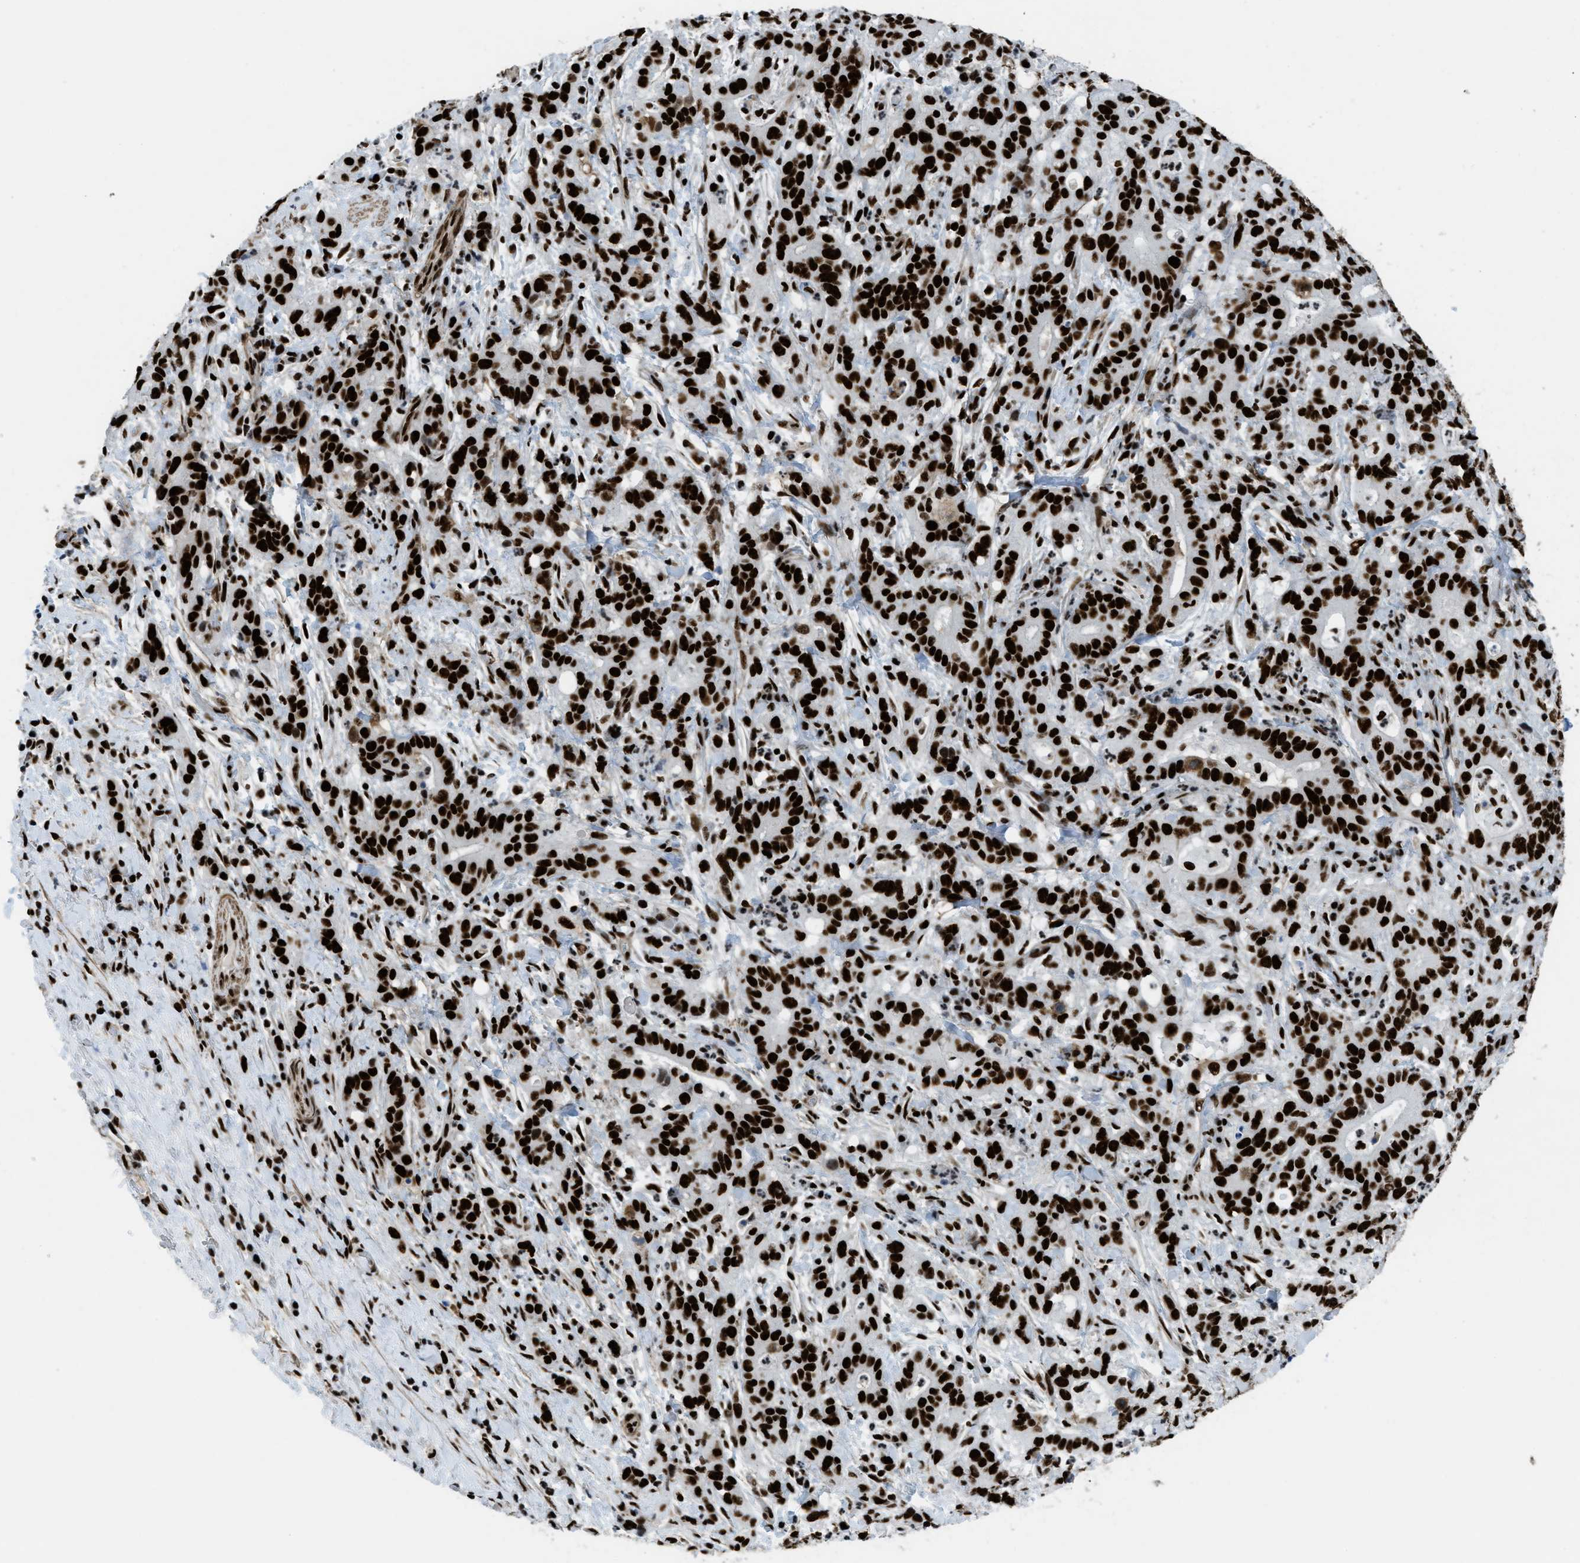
{"staining": {"intensity": "strong", "quantity": ">75%", "location": "nuclear"}, "tissue": "liver cancer", "cell_type": "Tumor cells", "image_type": "cancer", "snomed": [{"axis": "morphology", "description": "Cholangiocarcinoma"}, {"axis": "topography", "description": "Liver"}], "caption": "Immunohistochemistry histopathology image of liver cancer stained for a protein (brown), which displays high levels of strong nuclear expression in about >75% of tumor cells.", "gene": "ZNF207", "patient": {"sex": "female", "age": 38}}